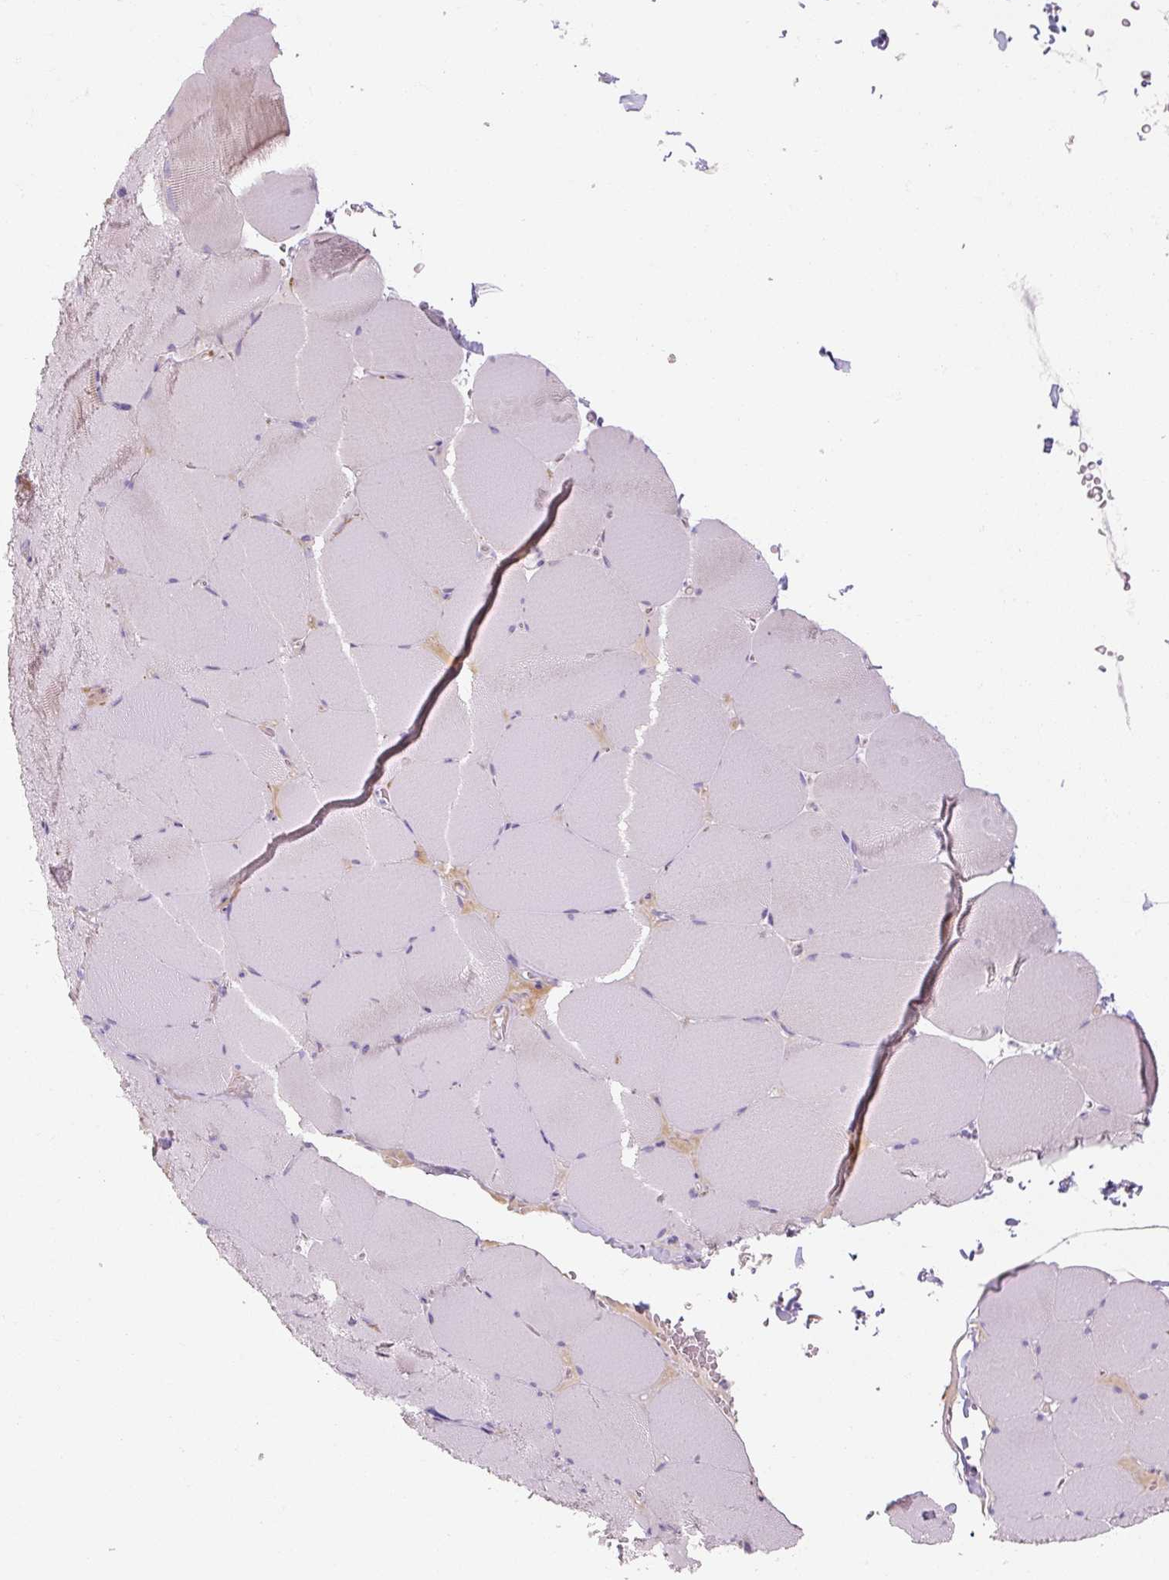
{"staining": {"intensity": "weak", "quantity": "25%-75%", "location": "cytoplasmic/membranous"}, "tissue": "skeletal muscle", "cell_type": "Myocytes", "image_type": "normal", "snomed": [{"axis": "morphology", "description": "Normal tissue, NOS"}, {"axis": "topography", "description": "Skeletal muscle"}, {"axis": "topography", "description": "Head-Neck"}], "caption": "Protein positivity by immunohistochemistry displays weak cytoplasmic/membranous expression in approximately 25%-75% of myocytes in unremarkable skeletal muscle.", "gene": "NFE2L3", "patient": {"sex": "male", "age": 66}}